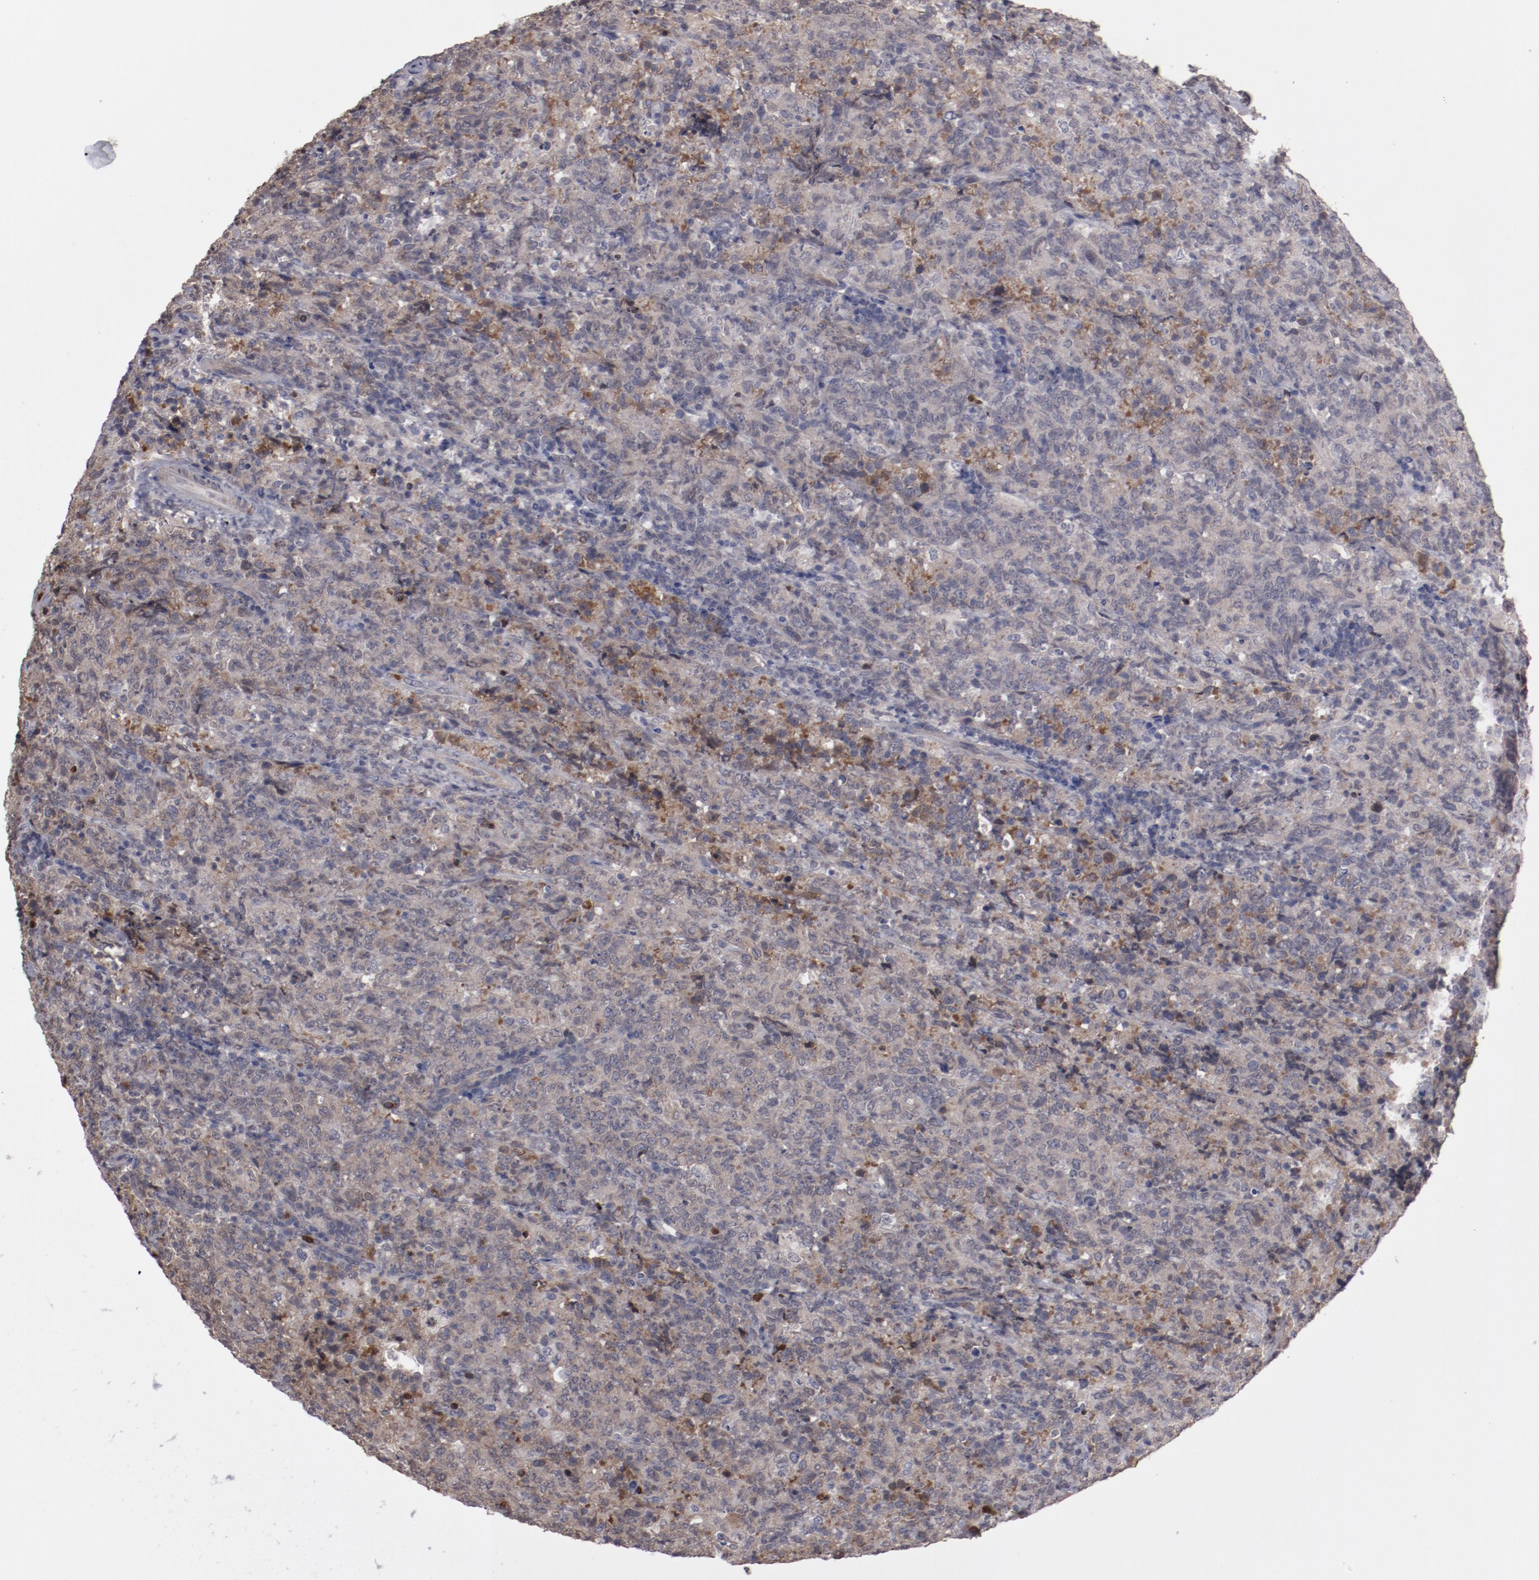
{"staining": {"intensity": "weak", "quantity": "25%-75%", "location": "cytoplasmic/membranous"}, "tissue": "lymphoma", "cell_type": "Tumor cells", "image_type": "cancer", "snomed": [{"axis": "morphology", "description": "Malignant lymphoma, non-Hodgkin's type, High grade"}, {"axis": "topography", "description": "Tonsil"}], "caption": "Immunohistochemistry (IHC) (DAB (3,3'-diaminobenzidine)) staining of human high-grade malignant lymphoma, non-Hodgkin's type shows weak cytoplasmic/membranous protein staining in approximately 25%-75% of tumor cells. (brown staining indicates protein expression, while blue staining denotes nuclei).", "gene": "SERPINA7", "patient": {"sex": "female", "age": 36}}